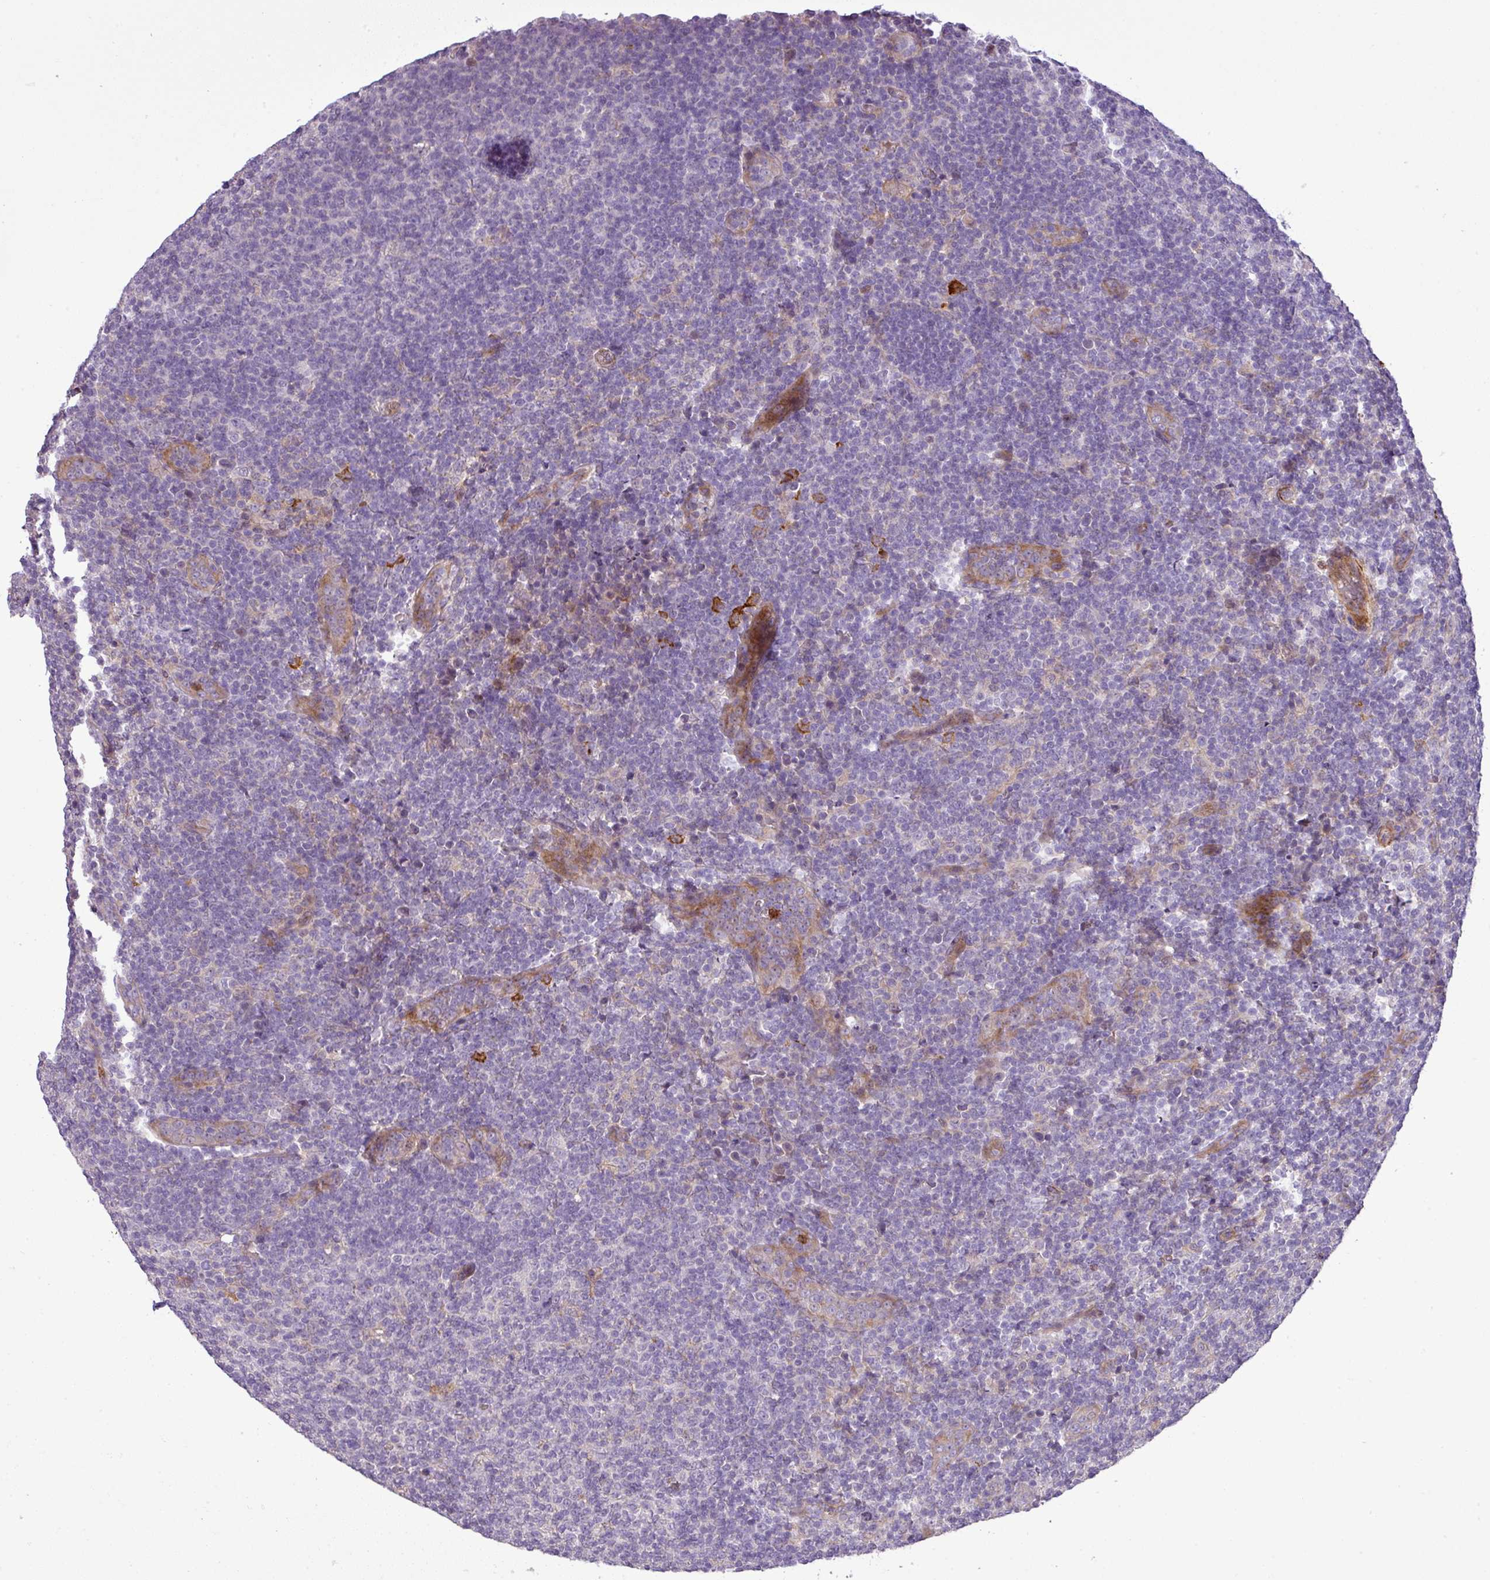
{"staining": {"intensity": "negative", "quantity": "none", "location": "none"}, "tissue": "lymphoma", "cell_type": "Tumor cells", "image_type": "cancer", "snomed": [{"axis": "morphology", "description": "Malignant lymphoma, non-Hodgkin's type, Low grade"}, {"axis": "topography", "description": "Lymph node"}], "caption": "High power microscopy micrograph of an IHC micrograph of malignant lymphoma, non-Hodgkin's type (low-grade), revealing no significant staining in tumor cells.", "gene": "NBEAL2", "patient": {"sex": "male", "age": 66}}